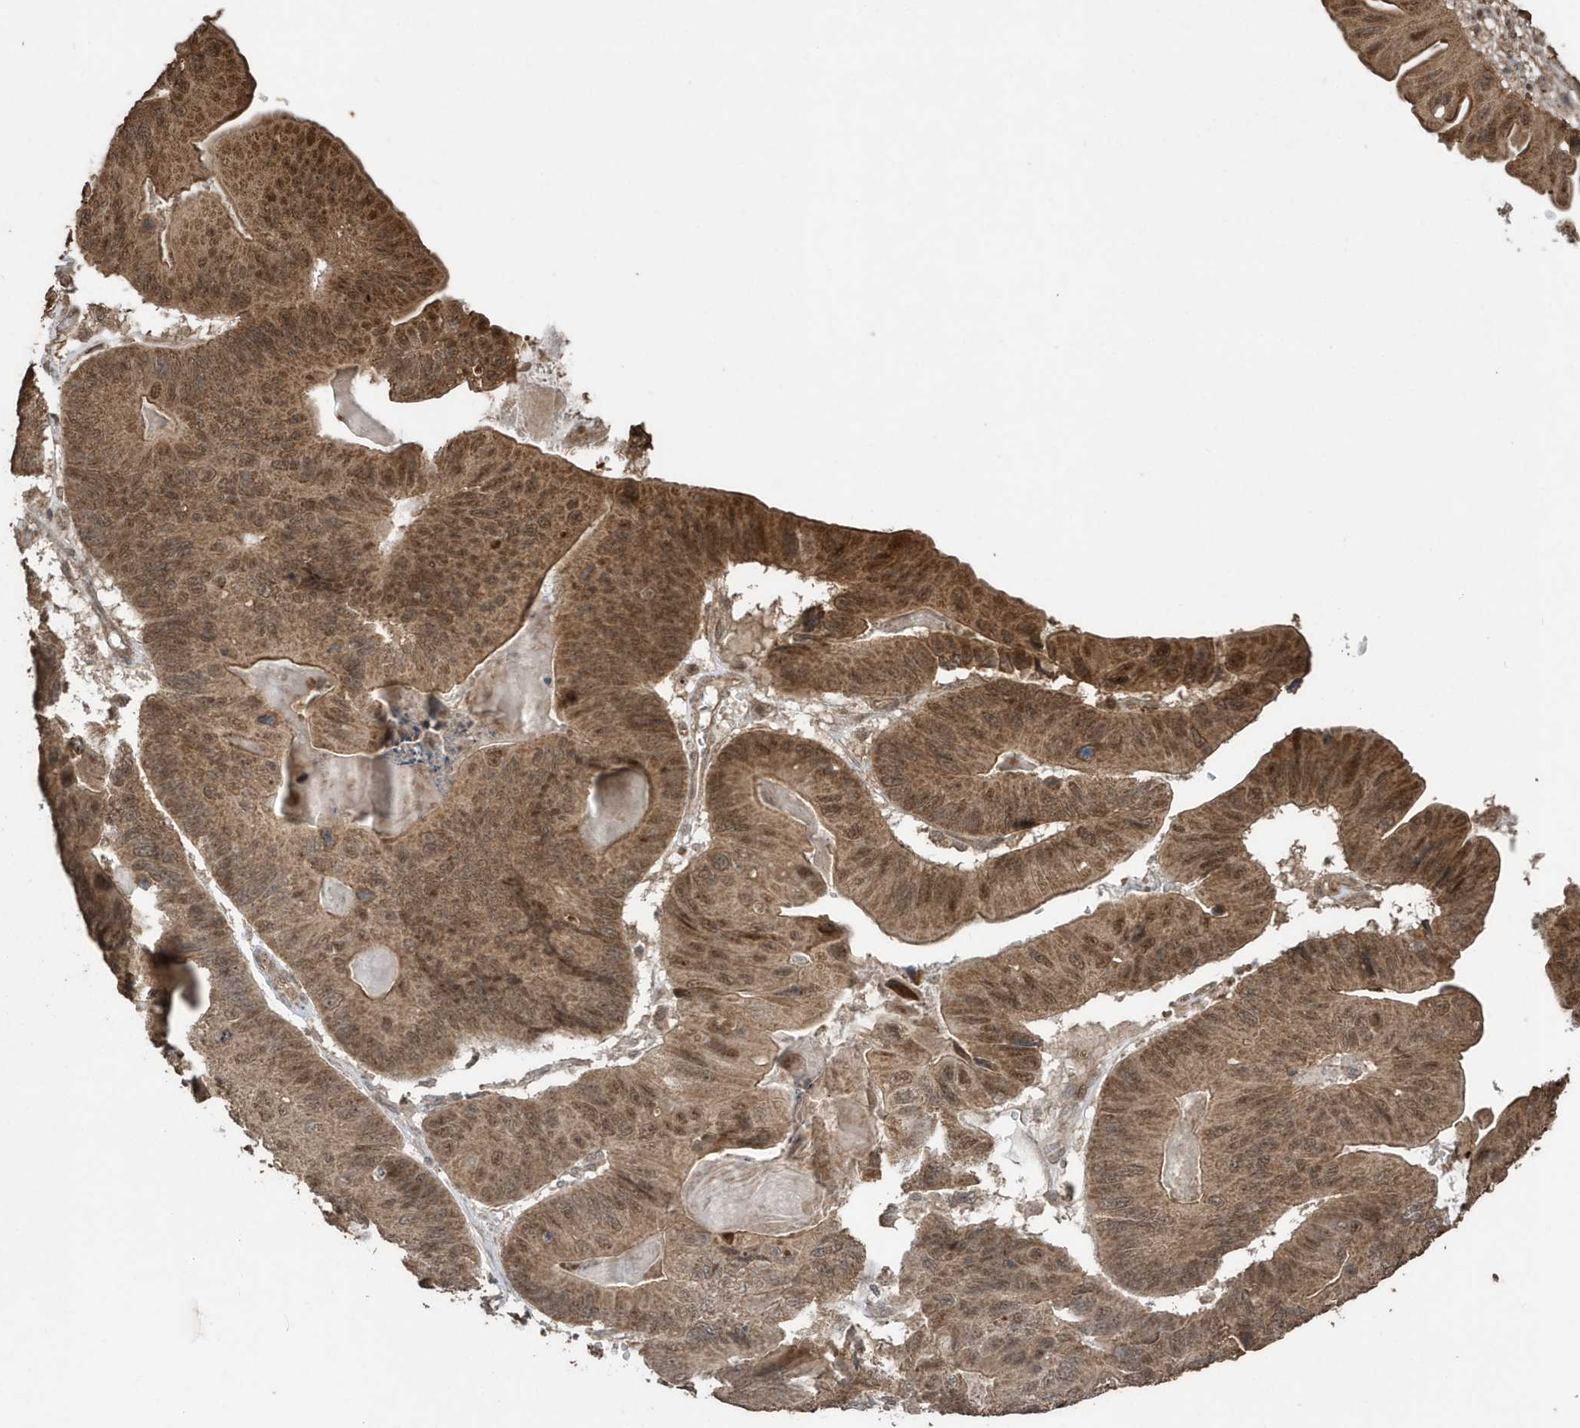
{"staining": {"intensity": "strong", "quantity": ">75%", "location": "cytoplasmic/membranous,nuclear"}, "tissue": "ovarian cancer", "cell_type": "Tumor cells", "image_type": "cancer", "snomed": [{"axis": "morphology", "description": "Cystadenocarcinoma, mucinous, NOS"}, {"axis": "topography", "description": "Ovary"}], "caption": "This photomicrograph shows IHC staining of ovarian cancer, with high strong cytoplasmic/membranous and nuclear expression in about >75% of tumor cells.", "gene": "PAXBP1", "patient": {"sex": "female", "age": 61}}